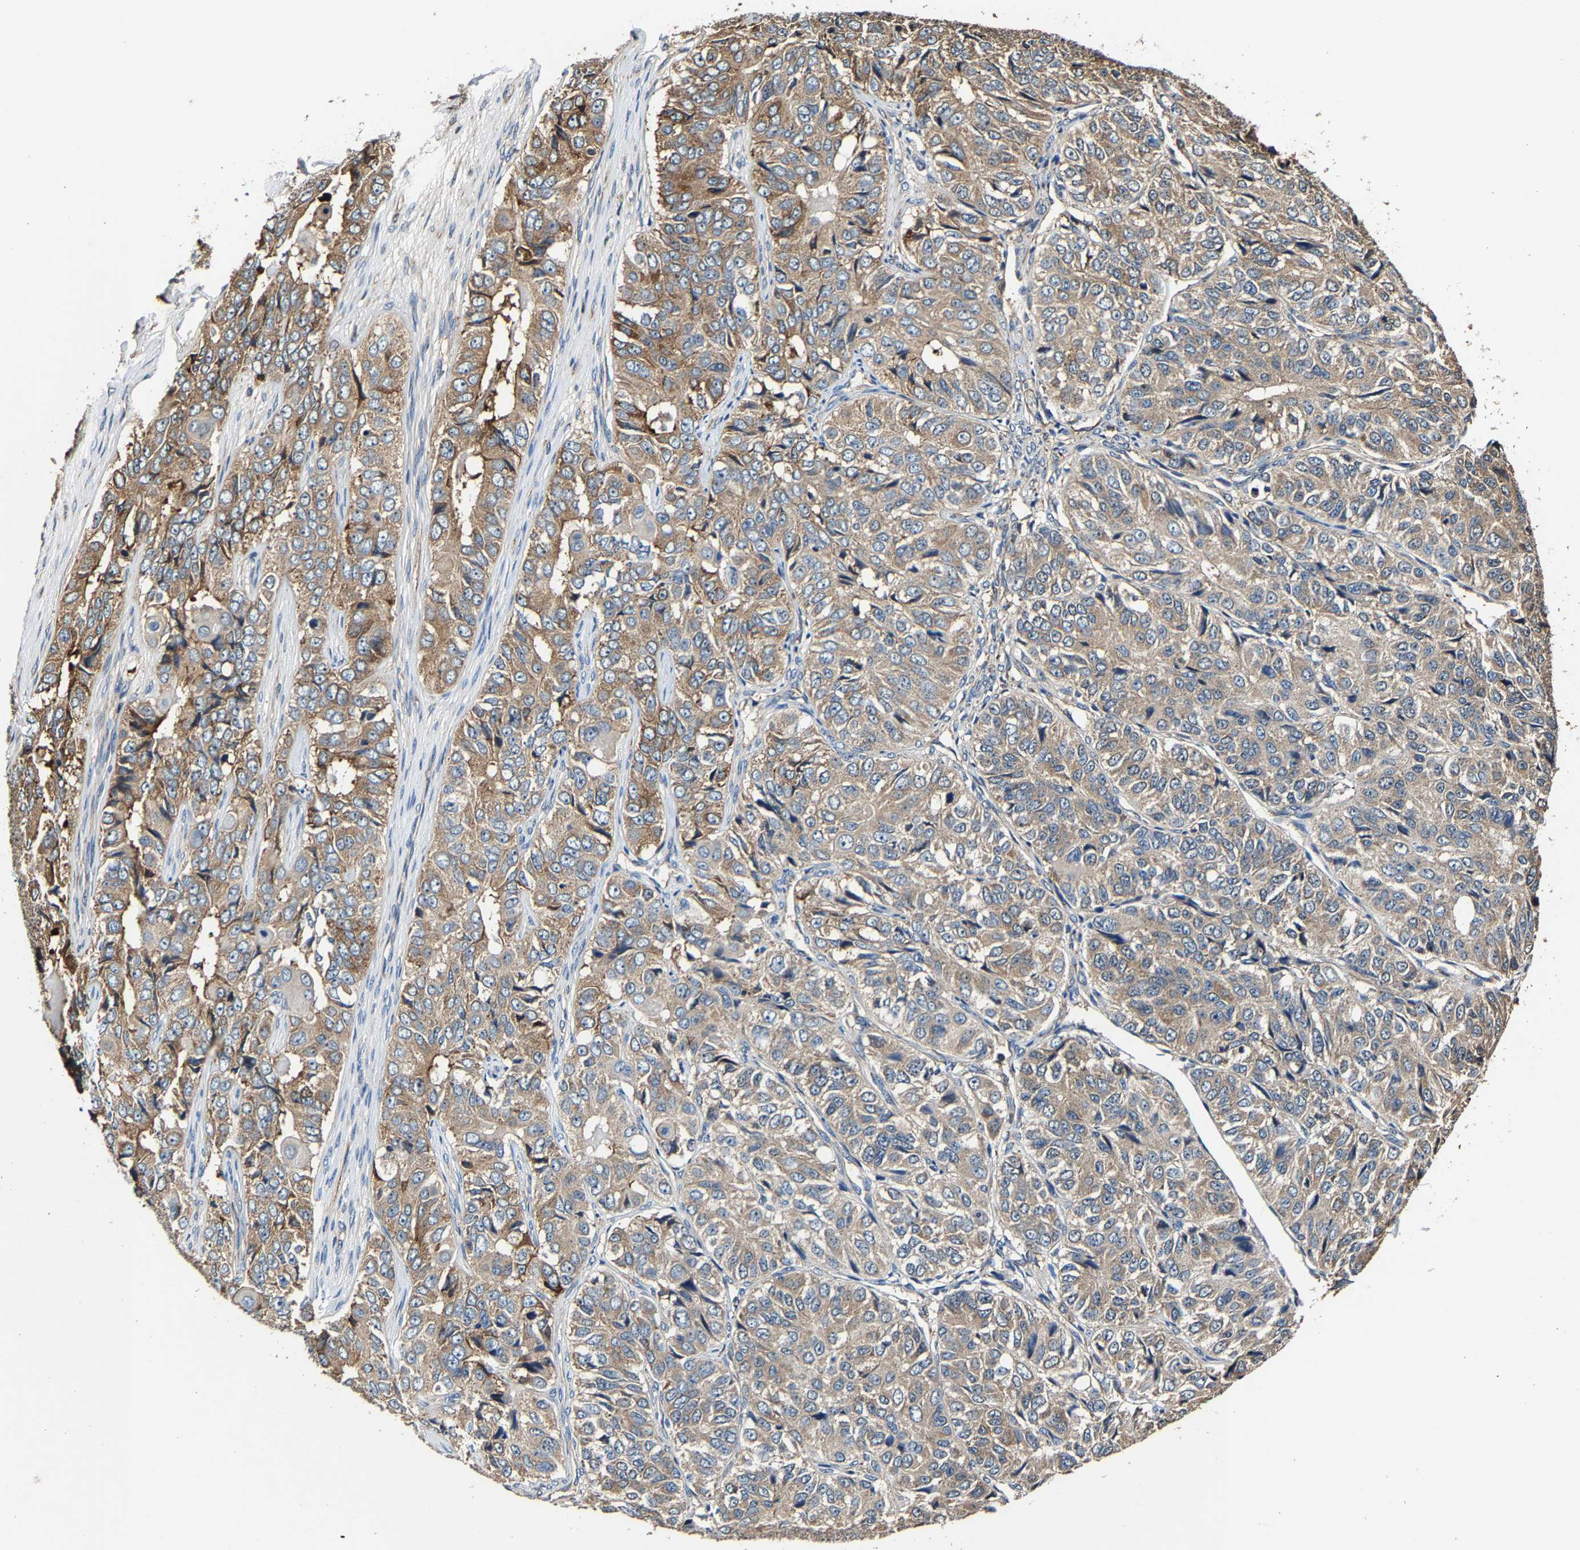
{"staining": {"intensity": "moderate", "quantity": ">75%", "location": "cytoplasmic/membranous"}, "tissue": "ovarian cancer", "cell_type": "Tumor cells", "image_type": "cancer", "snomed": [{"axis": "morphology", "description": "Carcinoma, endometroid"}, {"axis": "topography", "description": "Ovary"}], "caption": "Approximately >75% of tumor cells in ovarian cancer demonstrate moderate cytoplasmic/membranous protein positivity as visualized by brown immunohistochemical staining.", "gene": "GFRA3", "patient": {"sex": "female", "age": 51}}